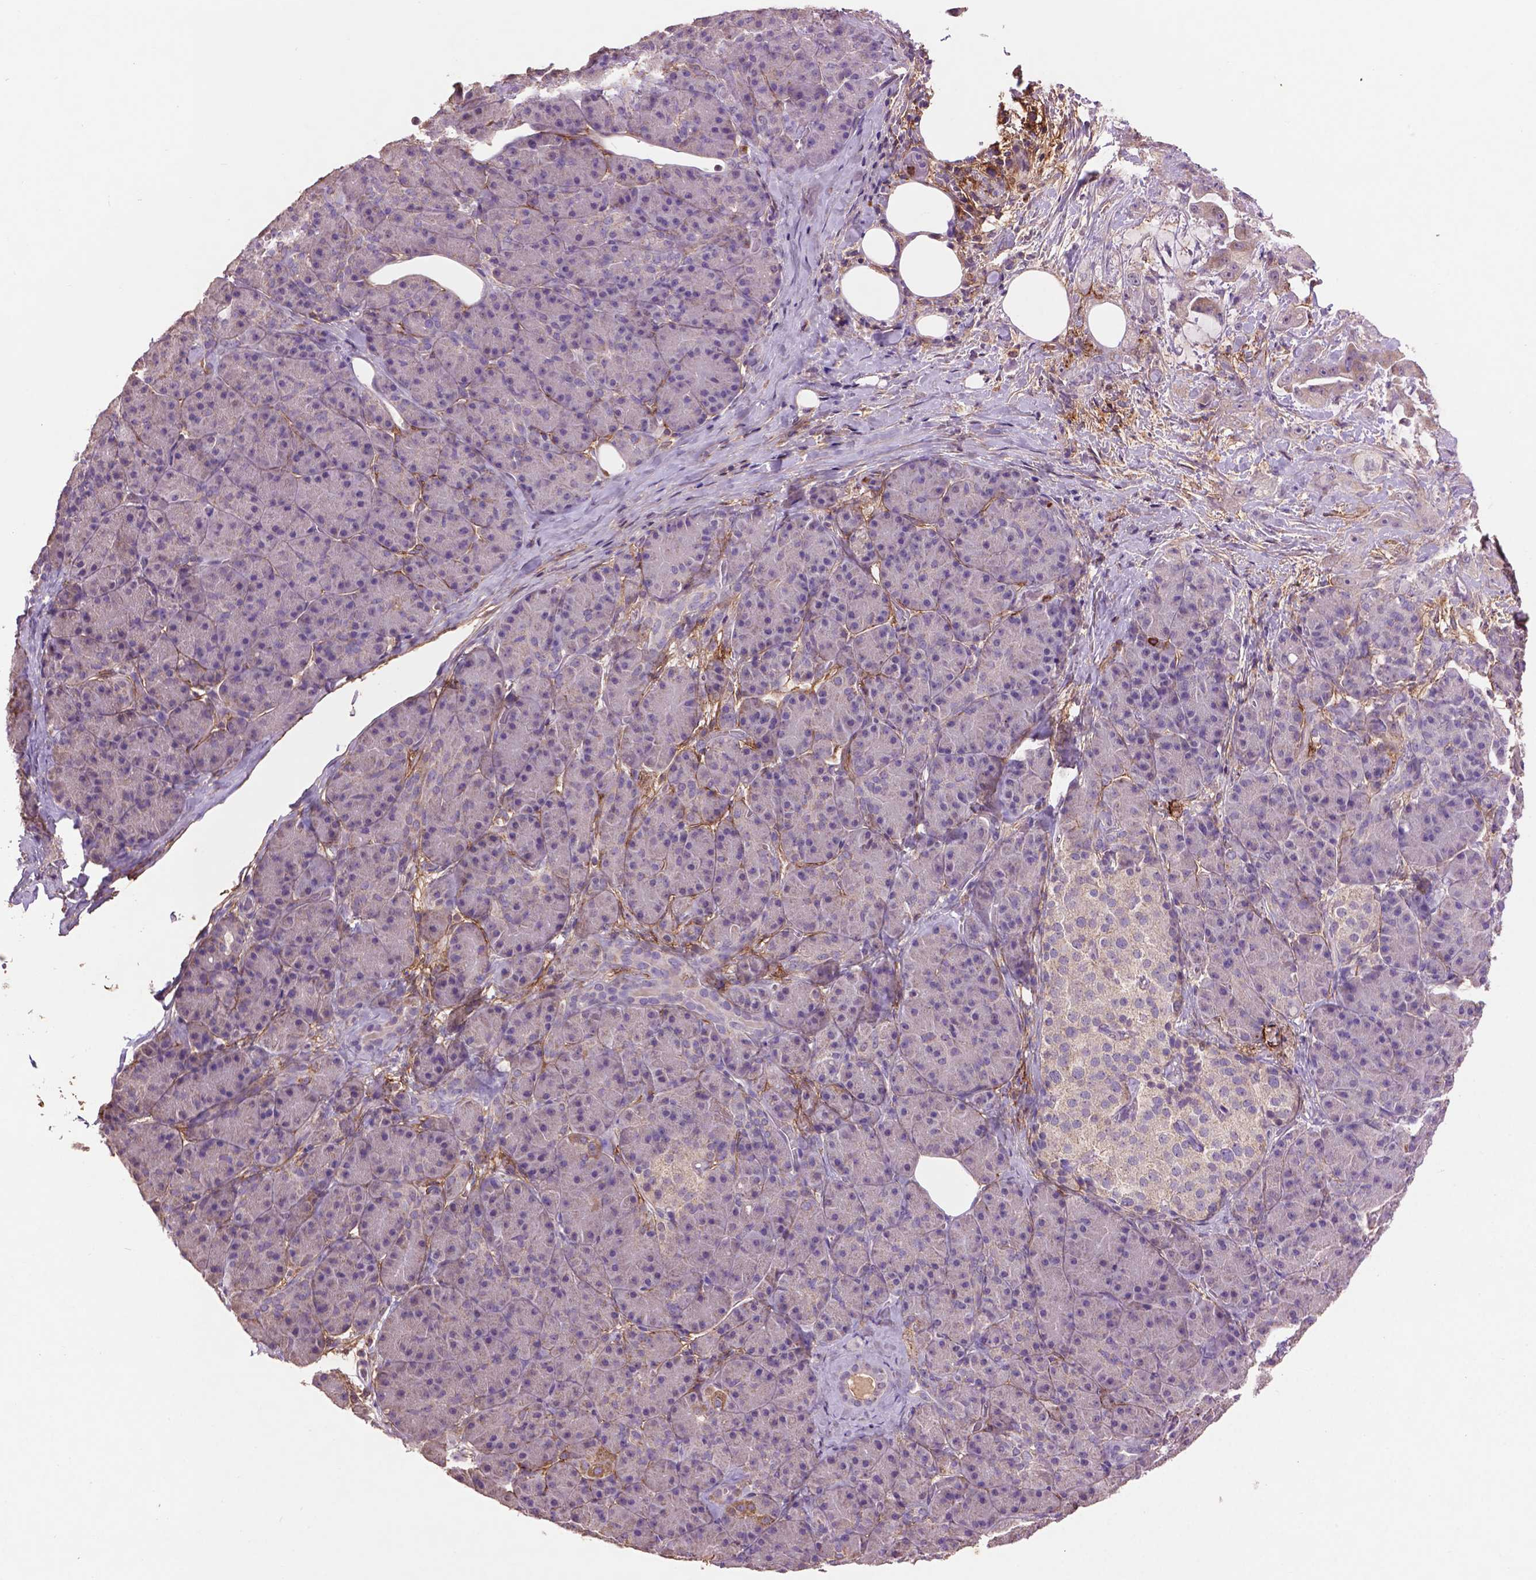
{"staining": {"intensity": "negative", "quantity": "none", "location": "none"}, "tissue": "pancreas", "cell_type": "Exocrine glandular cells", "image_type": "normal", "snomed": [{"axis": "morphology", "description": "Normal tissue, NOS"}, {"axis": "topography", "description": "Pancreas"}], "caption": "Exocrine glandular cells are negative for brown protein staining in normal pancreas. (DAB immunohistochemistry, high magnification).", "gene": "LRRC3C", "patient": {"sex": "male", "age": 57}}